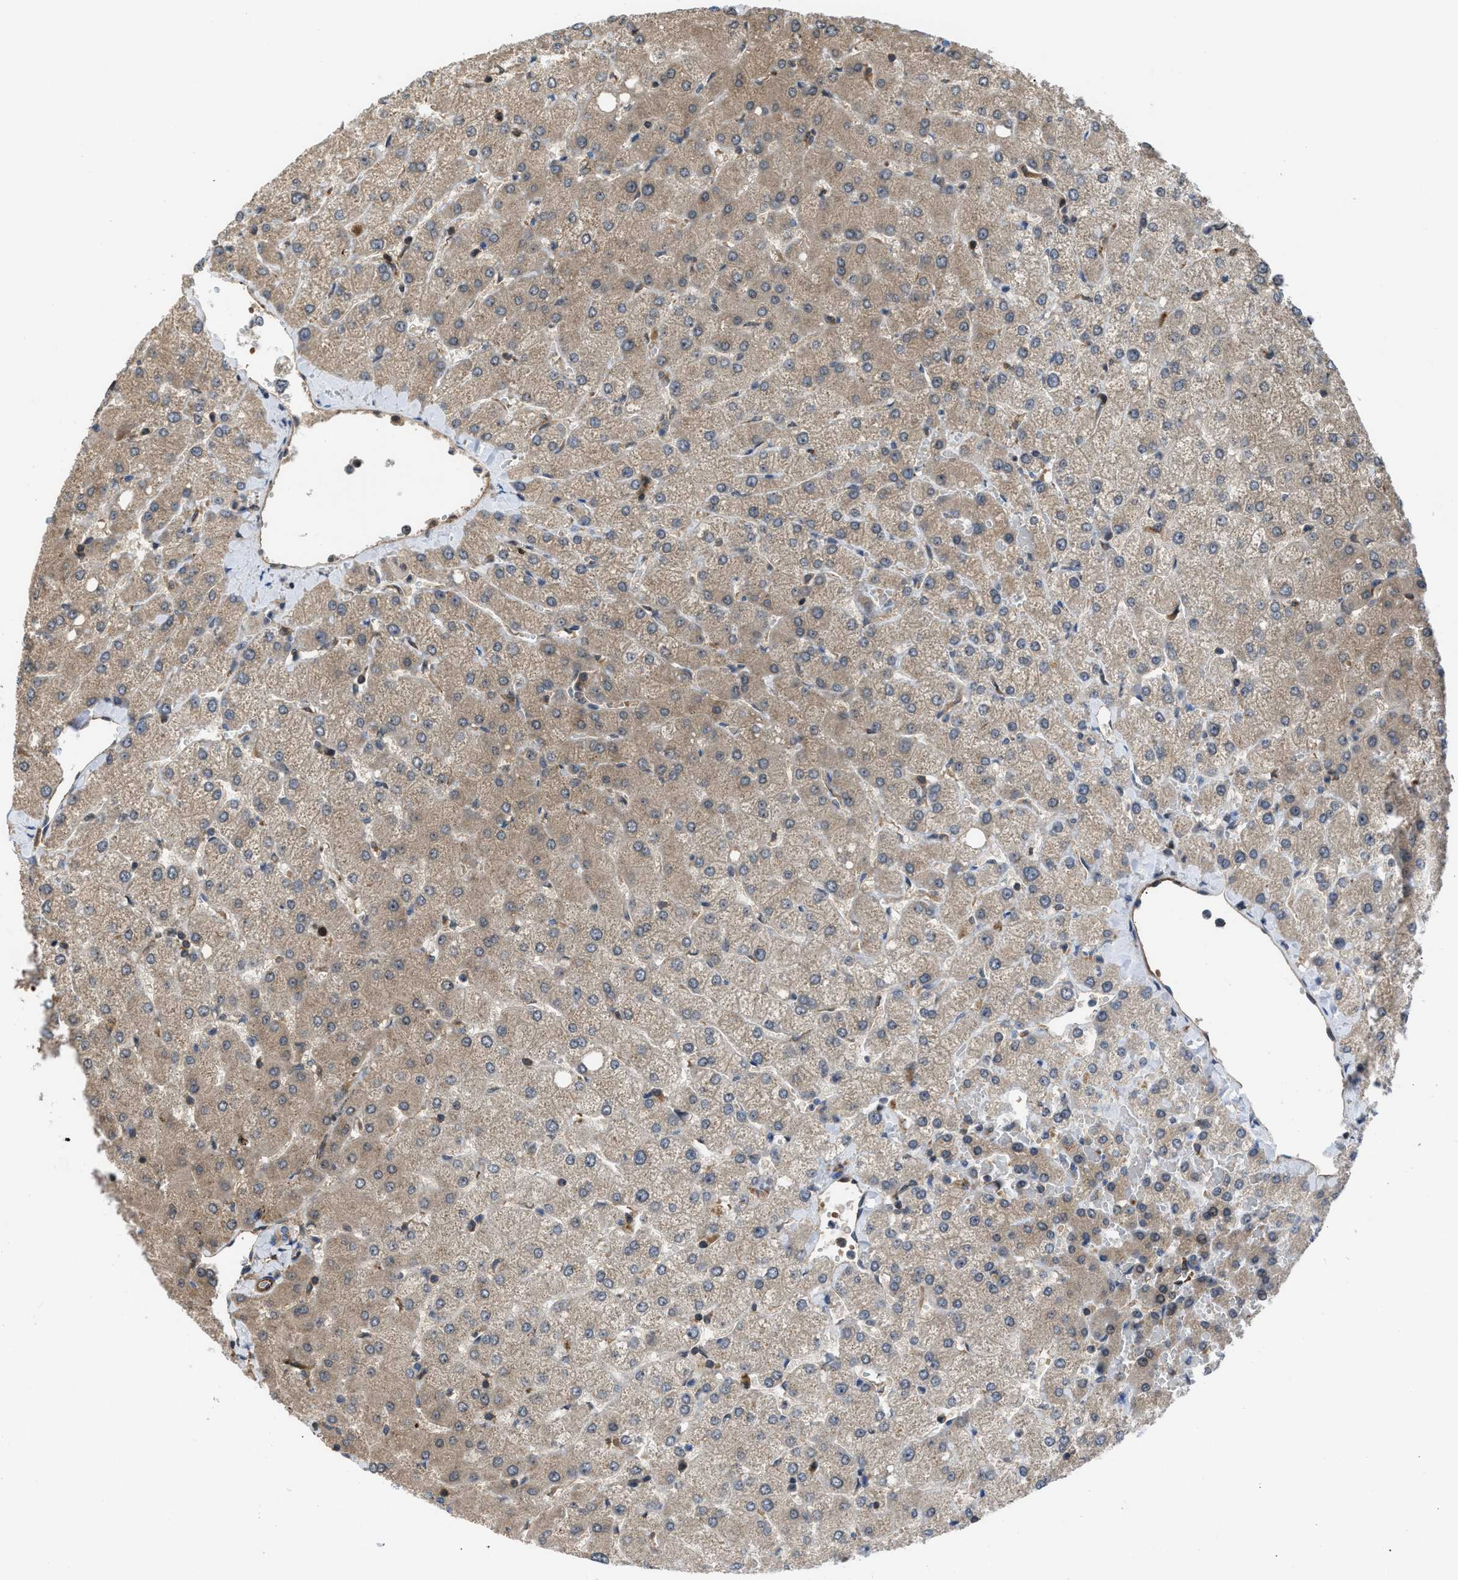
{"staining": {"intensity": "weak", "quantity": "25%-75%", "location": "cytoplasmic/membranous"}, "tissue": "liver", "cell_type": "Hepatocytes", "image_type": "normal", "snomed": [{"axis": "morphology", "description": "Normal tissue, NOS"}, {"axis": "topography", "description": "Liver"}], "caption": "The micrograph demonstrates immunohistochemical staining of normal liver. There is weak cytoplasmic/membranous staining is seen in approximately 25%-75% of hepatocytes.", "gene": "GPATCH2L", "patient": {"sex": "female", "age": 54}}